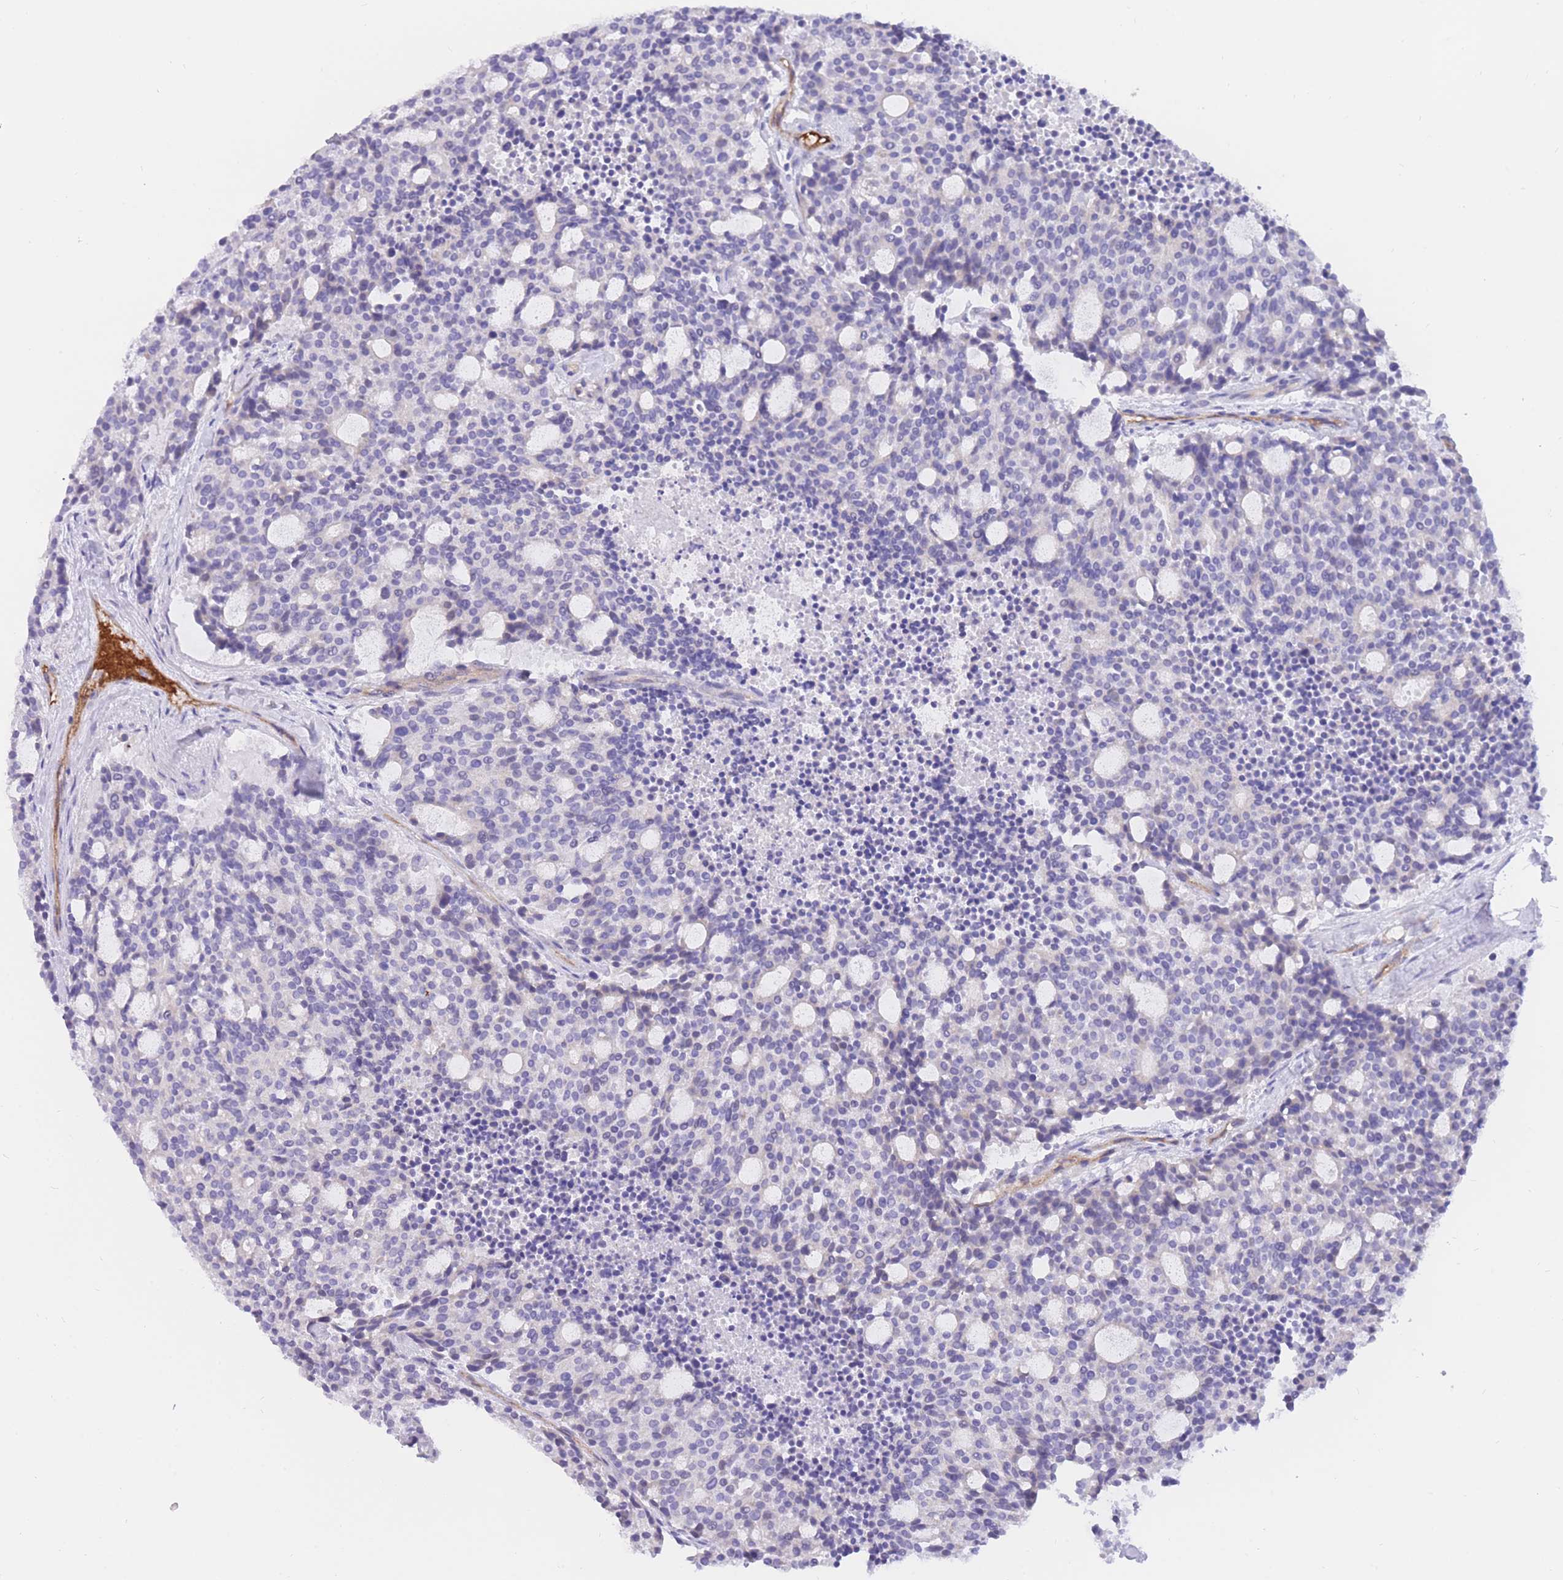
{"staining": {"intensity": "negative", "quantity": "none", "location": "none"}, "tissue": "carcinoid", "cell_type": "Tumor cells", "image_type": "cancer", "snomed": [{"axis": "morphology", "description": "Carcinoid, malignant, NOS"}, {"axis": "topography", "description": "Pancreas"}], "caption": "Tumor cells are negative for protein expression in human carcinoid. (DAB (3,3'-diaminobenzidine) immunohistochemistry (IHC) with hematoxylin counter stain).", "gene": "SULT1A1", "patient": {"sex": "female", "age": 54}}